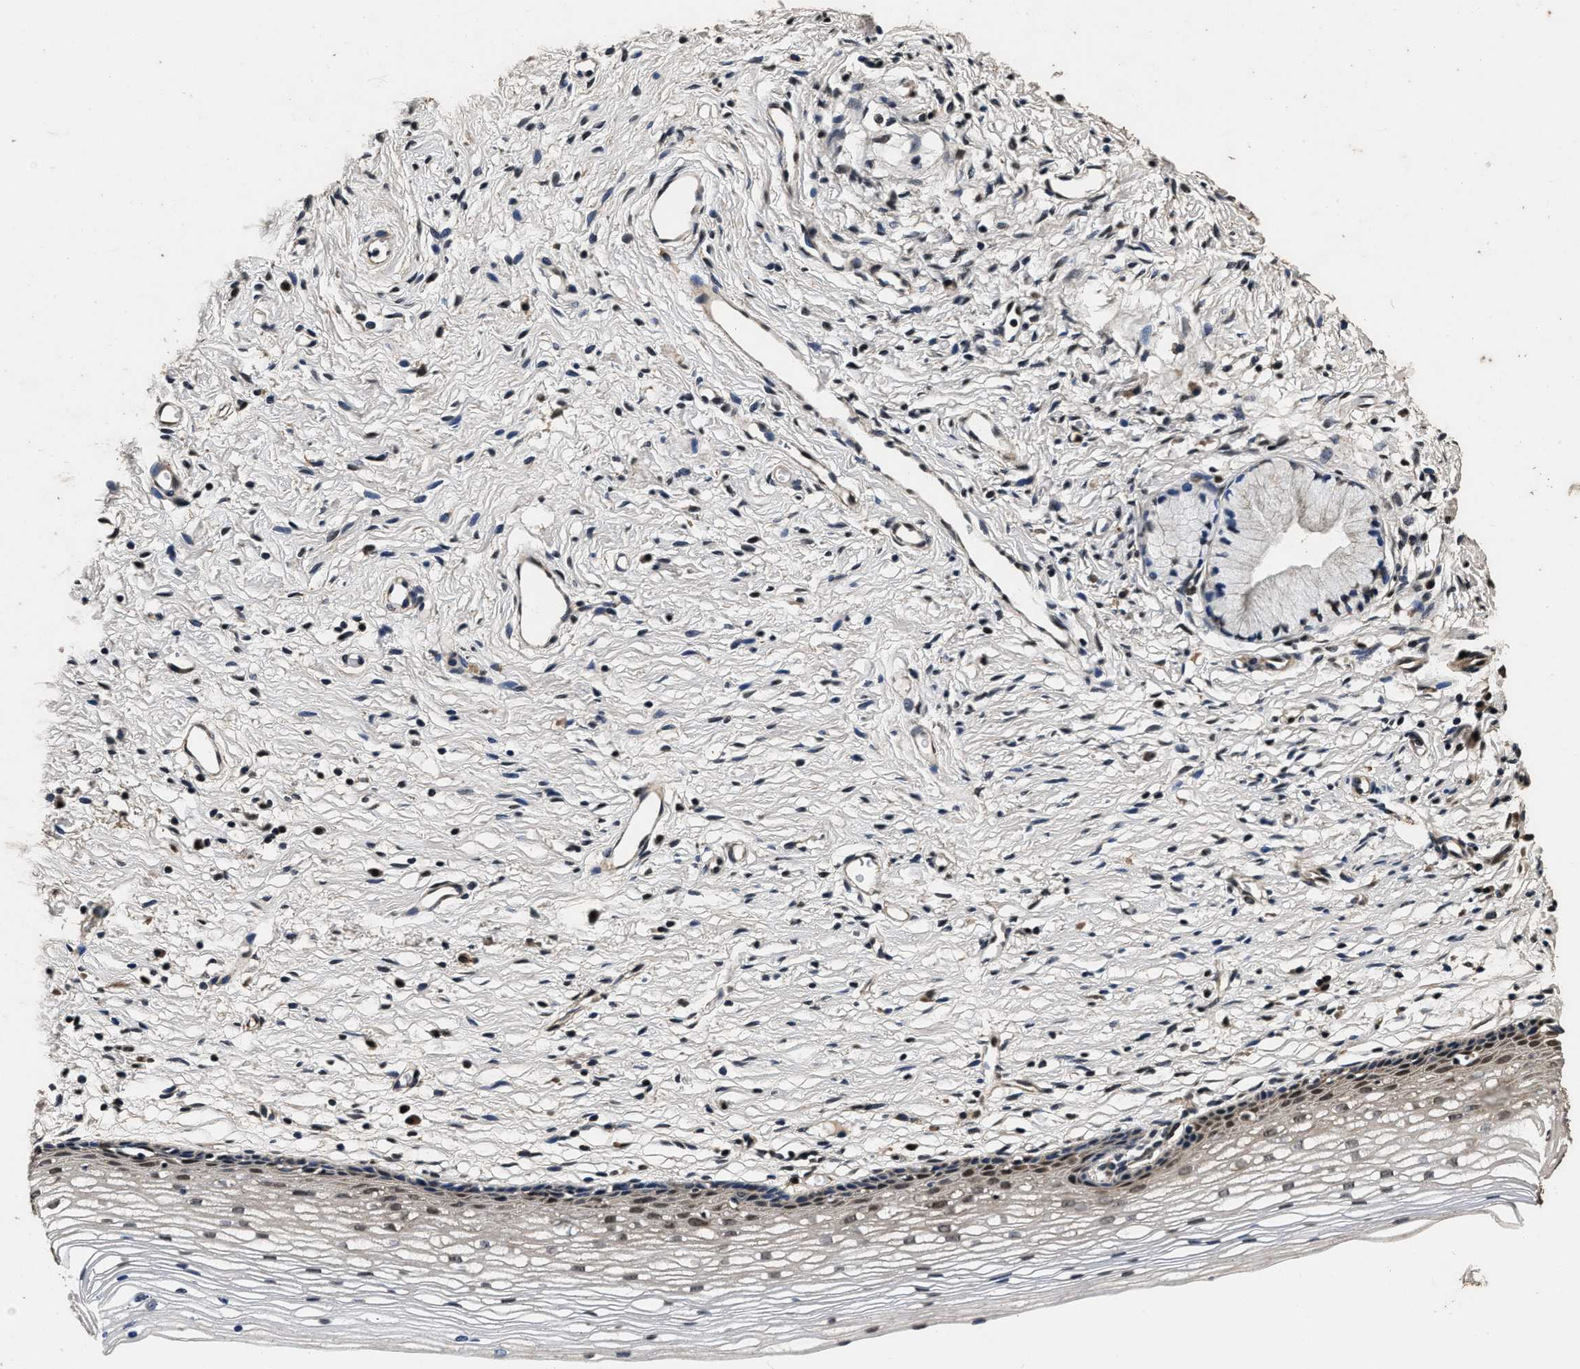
{"staining": {"intensity": "moderate", "quantity": ">75%", "location": "cytoplasmic/membranous"}, "tissue": "cervix", "cell_type": "Glandular cells", "image_type": "normal", "snomed": [{"axis": "morphology", "description": "Normal tissue, NOS"}, {"axis": "topography", "description": "Cervix"}], "caption": "This is a micrograph of IHC staining of benign cervix, which shows moderate expression in the cytoplasmic/membranous of glandular cells.", "gene": "CSTF1", "patient": {"sex": "female", "age": 77}}